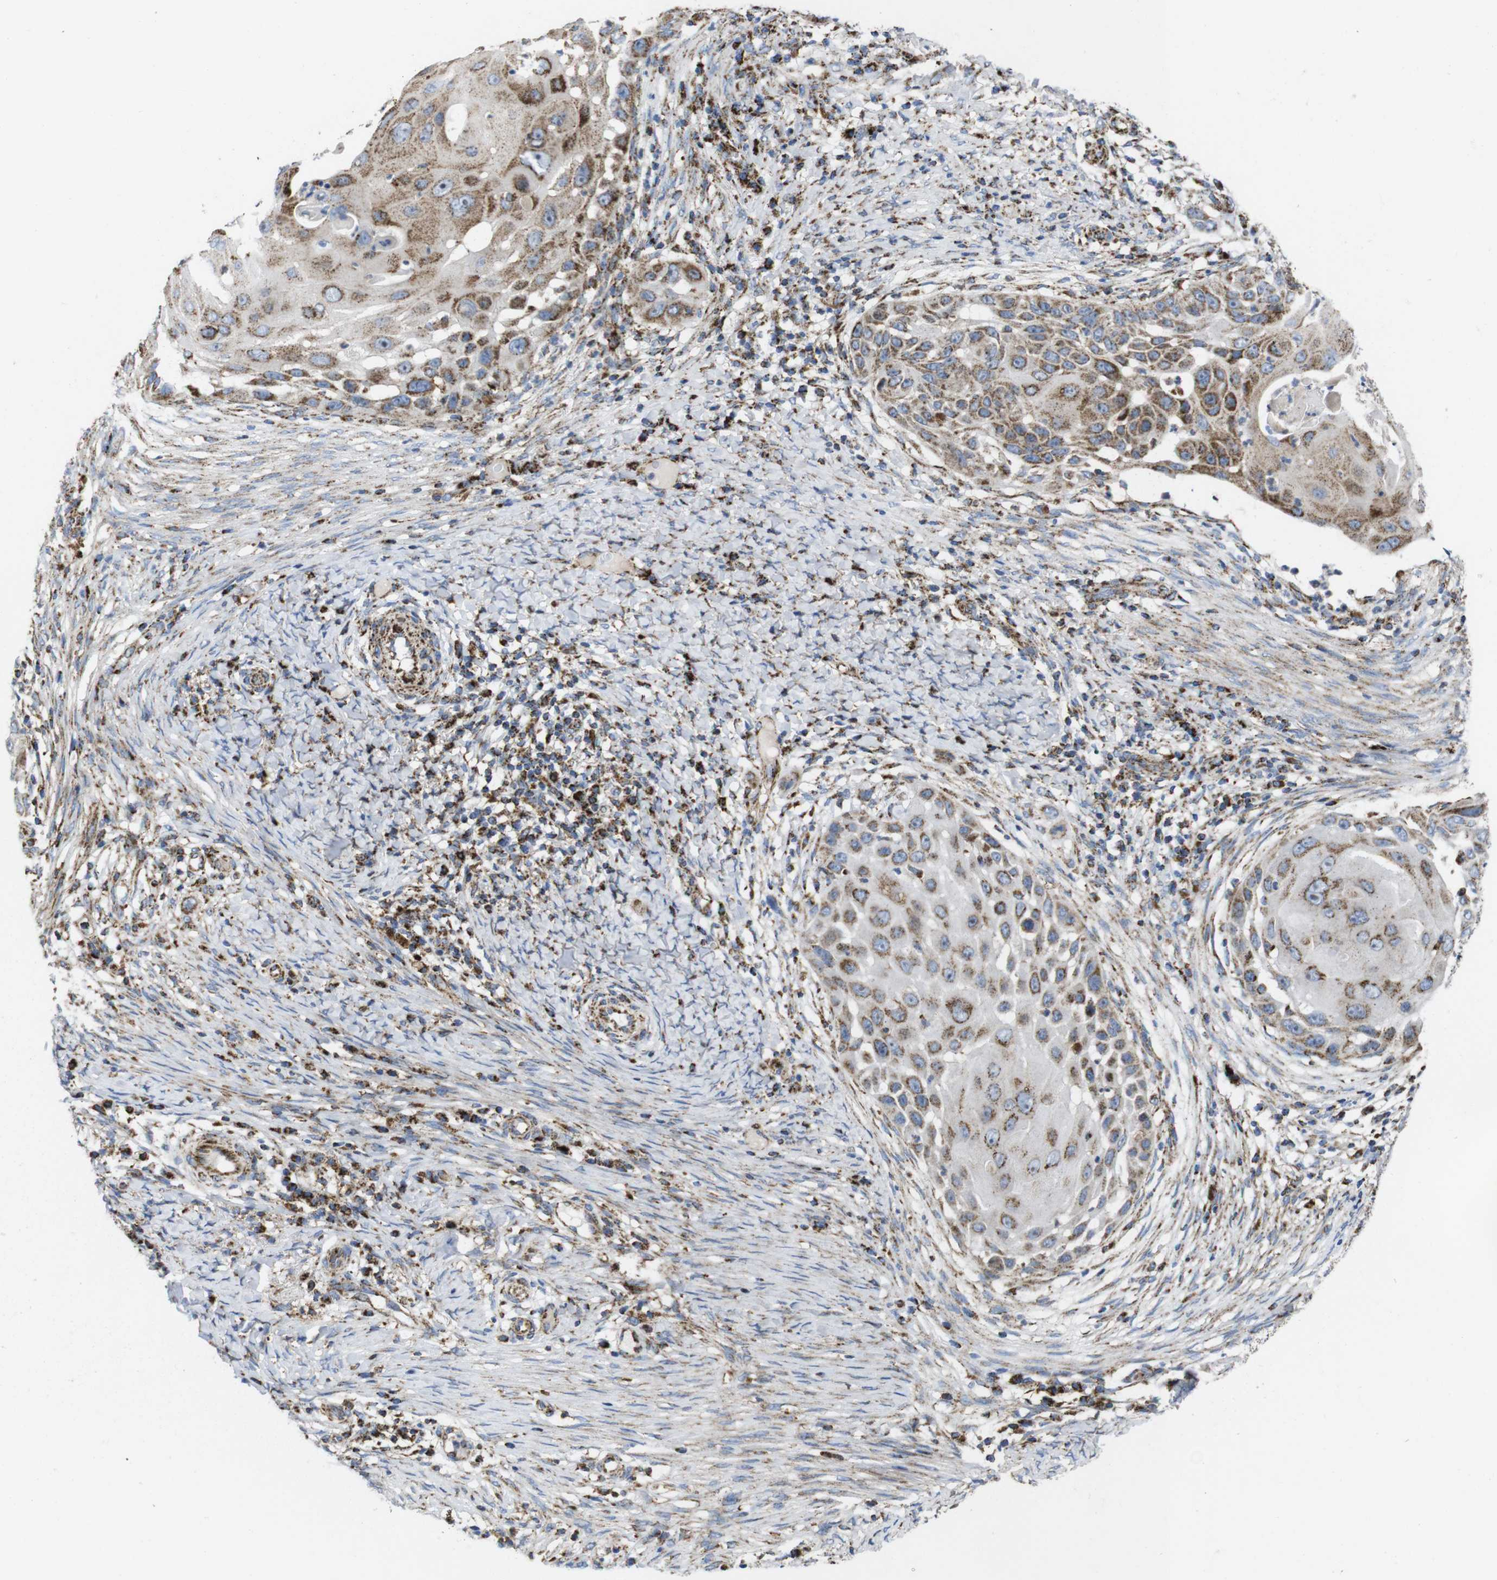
{"staining": {"intensity": "moderate", "quantity": "25%-75%", "location": "cytoplasmic/membranous"}, "tissue": "skin cancer", "cell_type": "Tumor cells", "image_type": "cancer", "snomed": [{"axis": "morphology", "description": "Squamous cell carcinoma, NOS"}, {"axis": "topography", "description": "Skin"}], "caption": "Skin cancer (squamous cell carcinoma) stained for a protein displays moderate cytoplasmic/membranous positivity in tumor cells.", "gene": "TMEM192", "patient": {"sex": "female", "age": 44}}